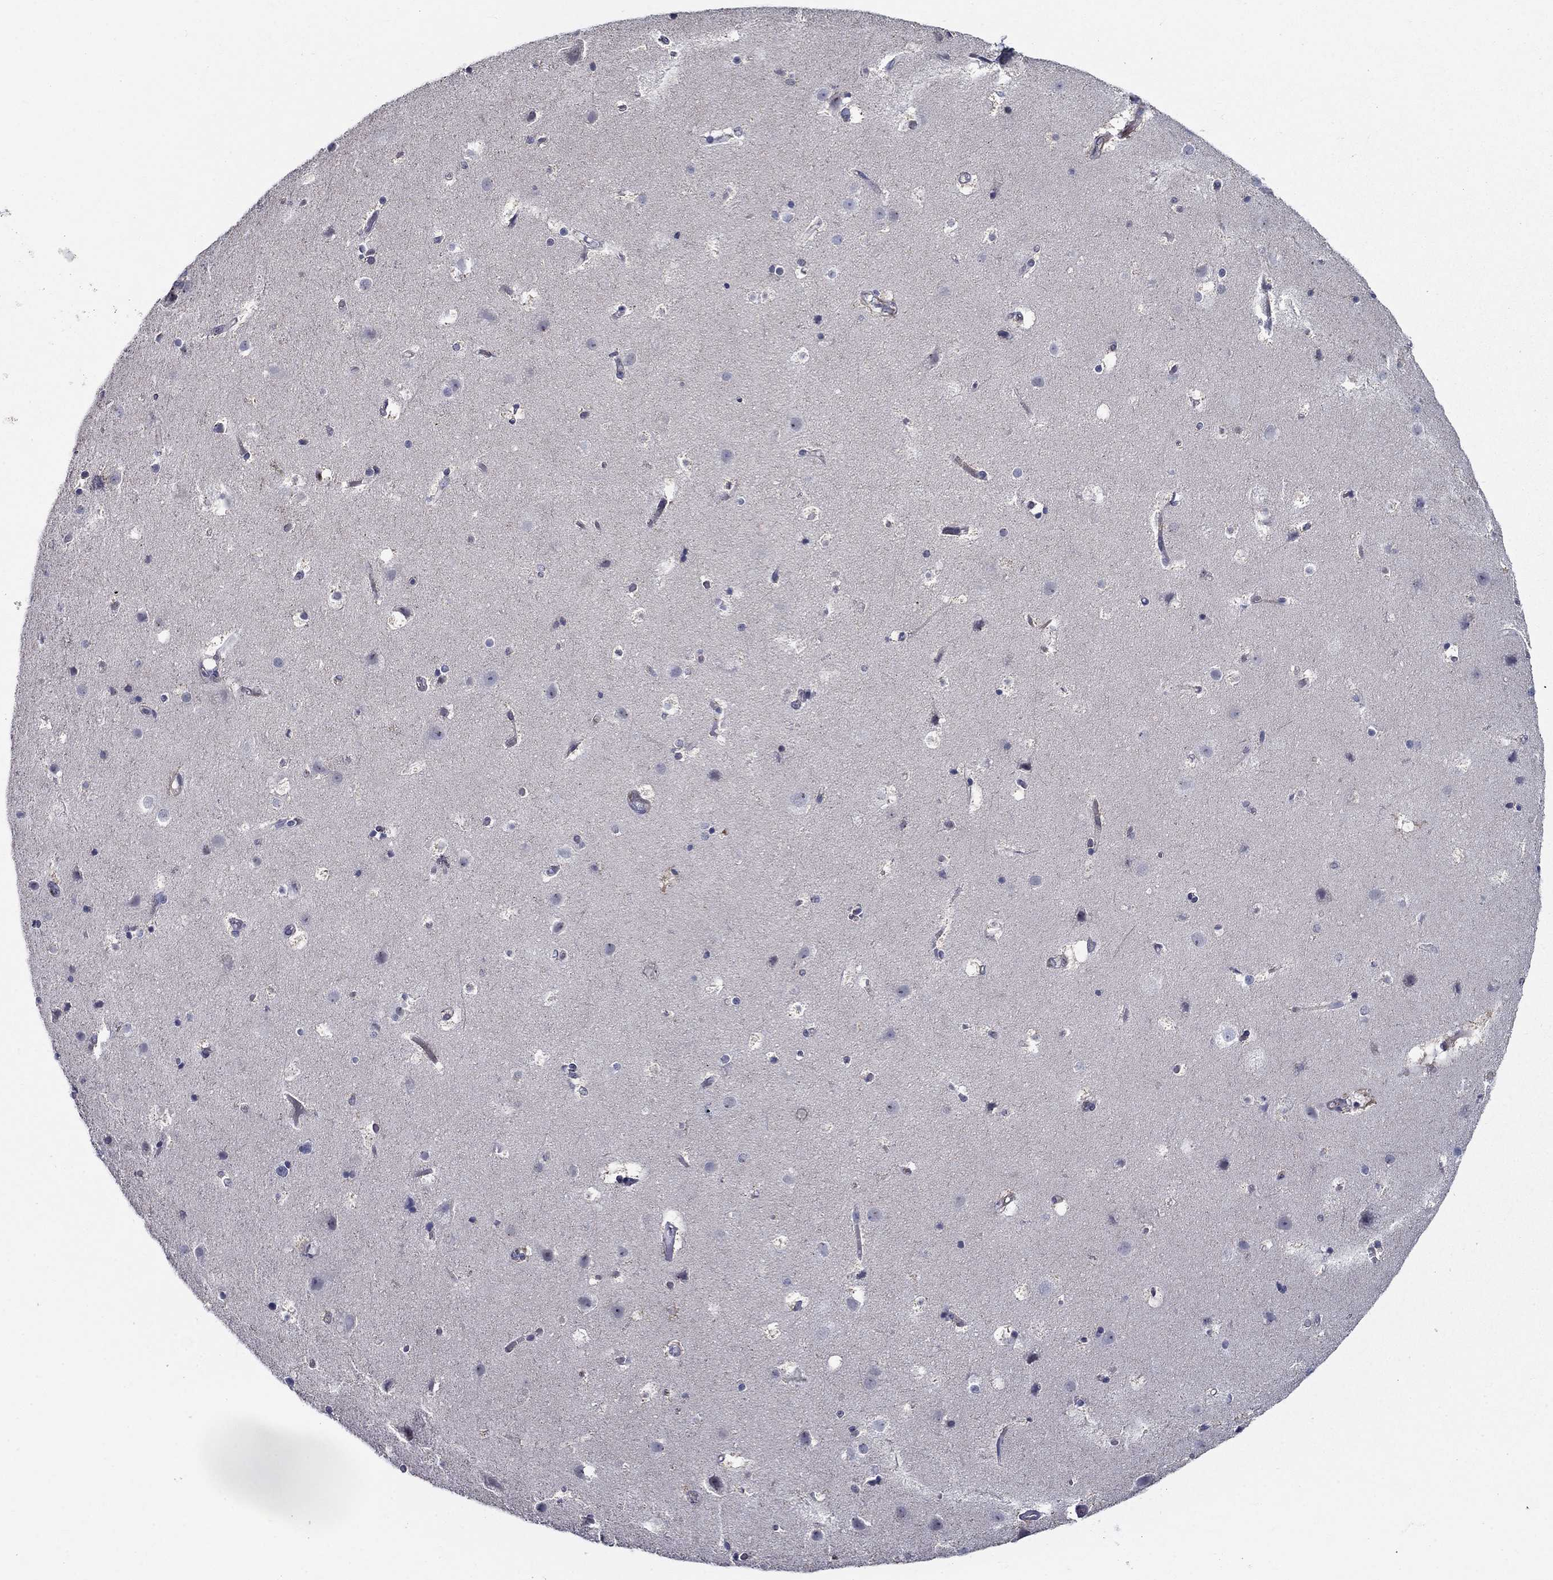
{"staining": {"intensity": "negative", "quantity": "none", "location": "none"}, "tissue": "cerebral cortex", "cell_type": "Endothelial cells", "image_type": "normal", "snomed": [{"axis": "morphology", "description": "Normal tissue, NOS"}, {"axis": "topography", "description": "Cerebral cortex"}], "caption": "The micrograph displays no significant expression in endothelial cells of cerebral cortex. (Immunohistochemistry (ihc), brightfield microscopy, high magnification).", "gene": "LACTB2", "patient": {"sex": "female", "age": 52}}